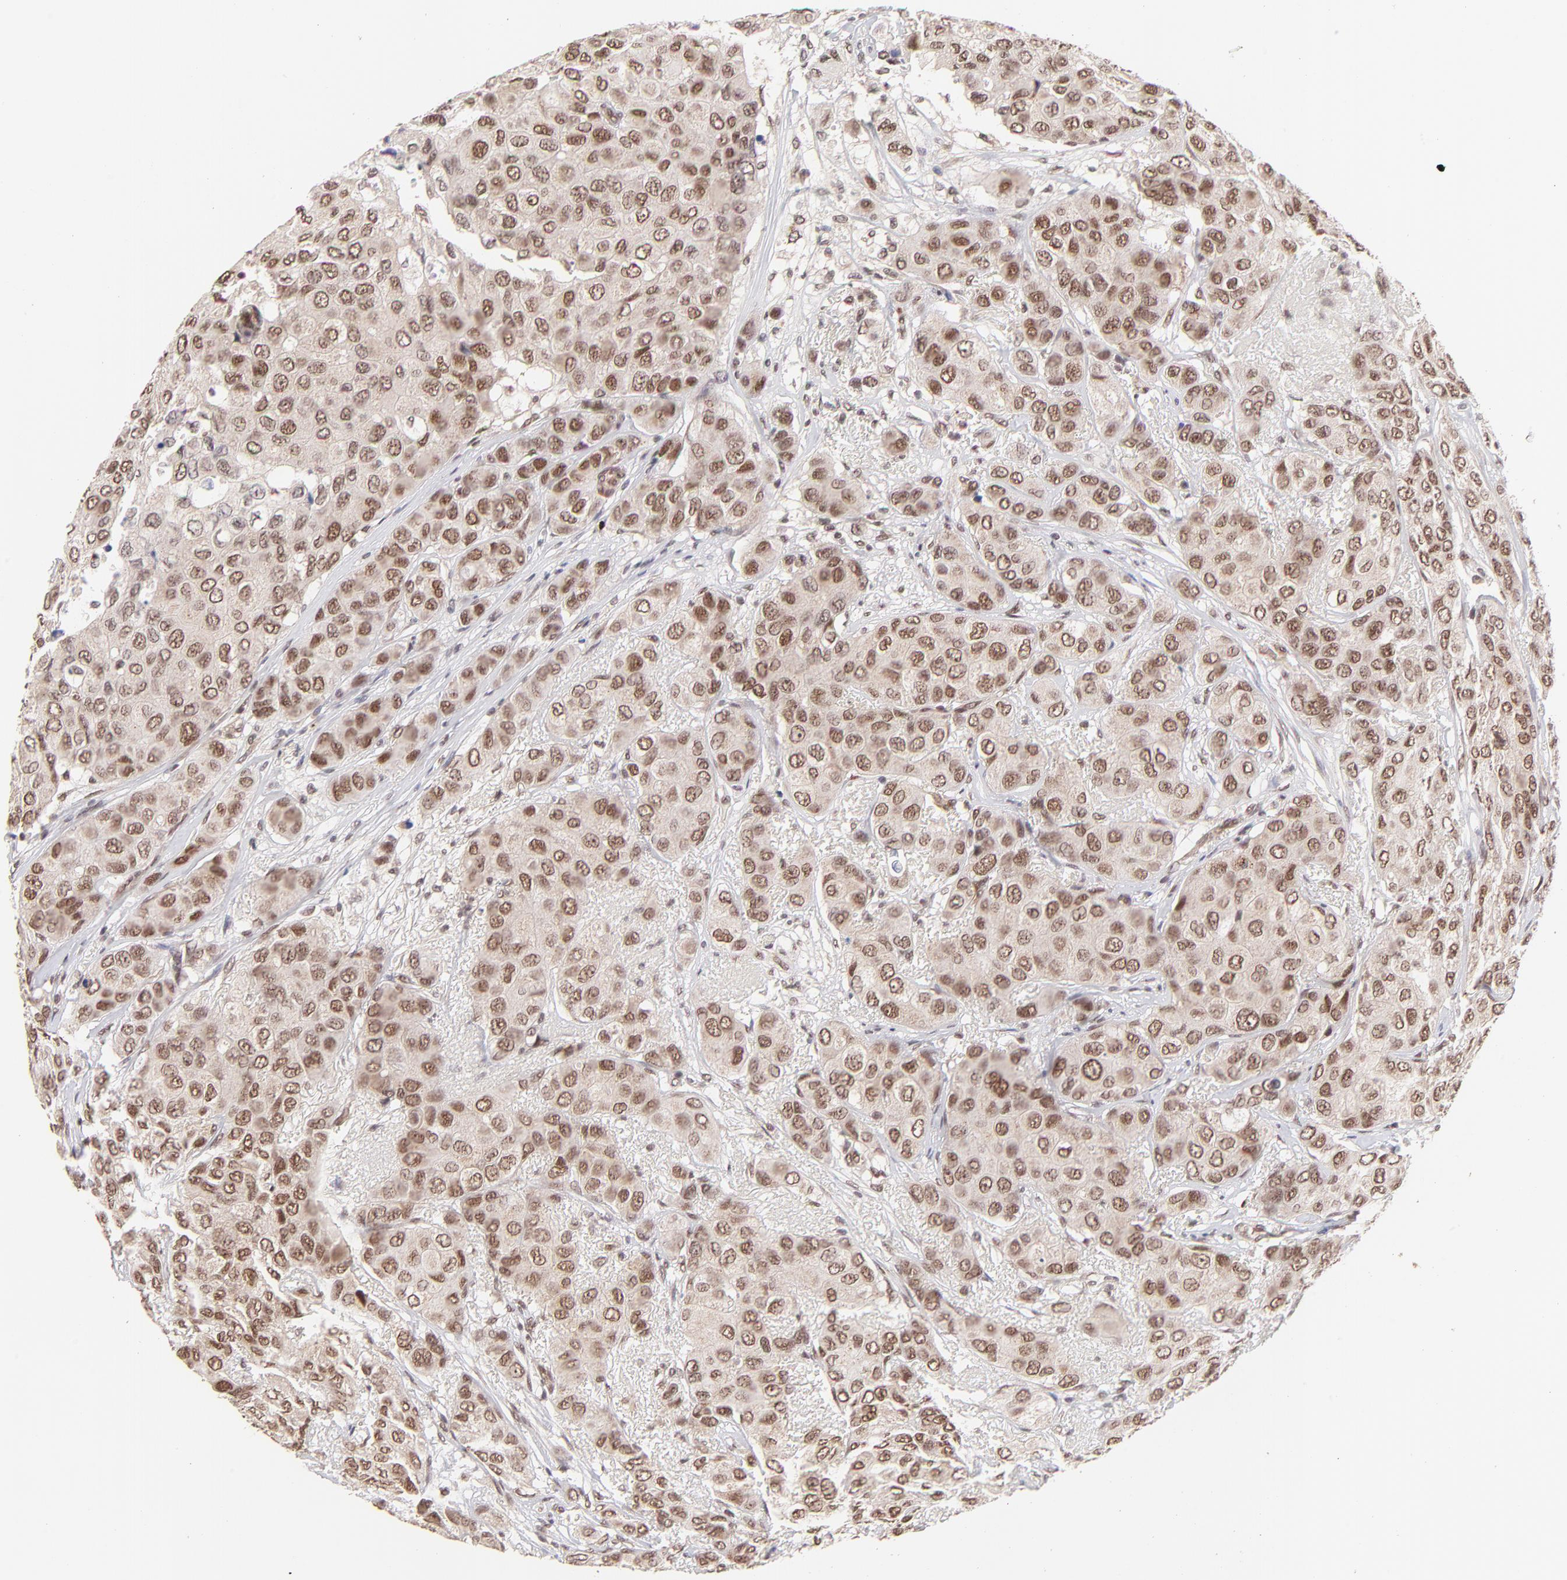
{"staining": {"intensity": "moderate", "quantity": ">75%", "location": "nuclear"}, "tissue": "breast cancer", "cell_type": "Tumor cells", "image_type": "cancer", "snomed": [{"axis": "morphology", "description": "Duct carcinoma"}, {"axis": "topography", "description": "Breast"}], "caption": "A histopathology image of human breast invasive ductal carcinoma stained for a protein reveals moderate nuclear brown staining in tumor cells.", "gene": "MED12", "patient": {"sex": "female", "age": 68}}